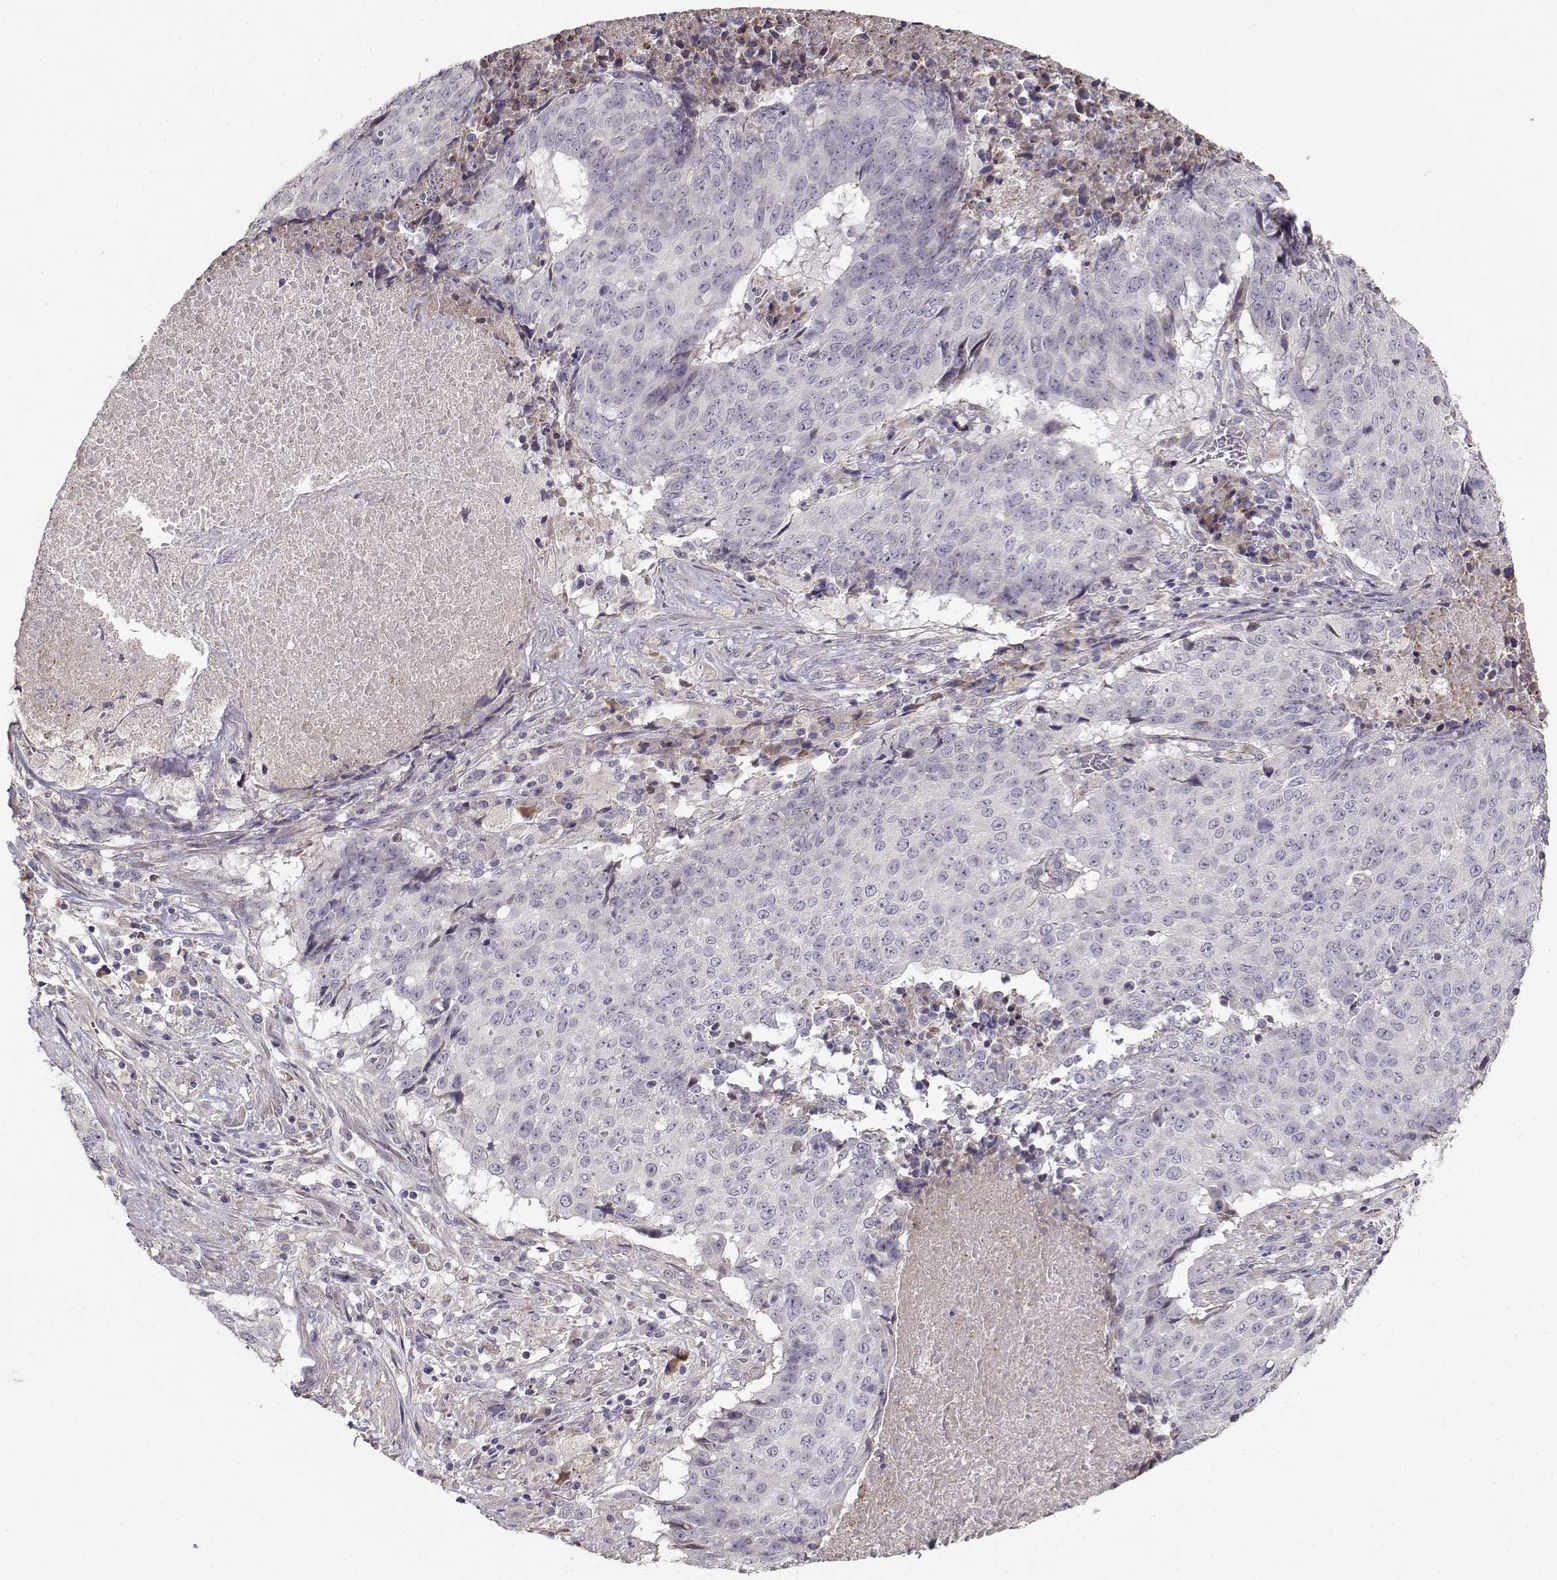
{"staining": {"intensity": "negative", "quantity": "none", "location": "none"}, "tissue": "lung cancer", "cell_type": "Tumor cells", "image_type": "cancer", "snomed": [{"axis": "morphology", "description": "Normal tissue, NOS"}, {"axis": "morphology", "description": "Squamous cell carcinoma, NOS"}, {"axis": "topography", "description": "Bronchus"}, {"axis": "topography", "description": "Lung"}], "caption": "Tumor cells are negative for brown protein staining in lung cancer (squamous cell carcinoma). (Brightfield microscopy of DAB (3,3'-diaminobenzidine) IHC at high magnification).", "gene": "ENTPD8", "patient": {"sex": "male", "age": 64}}